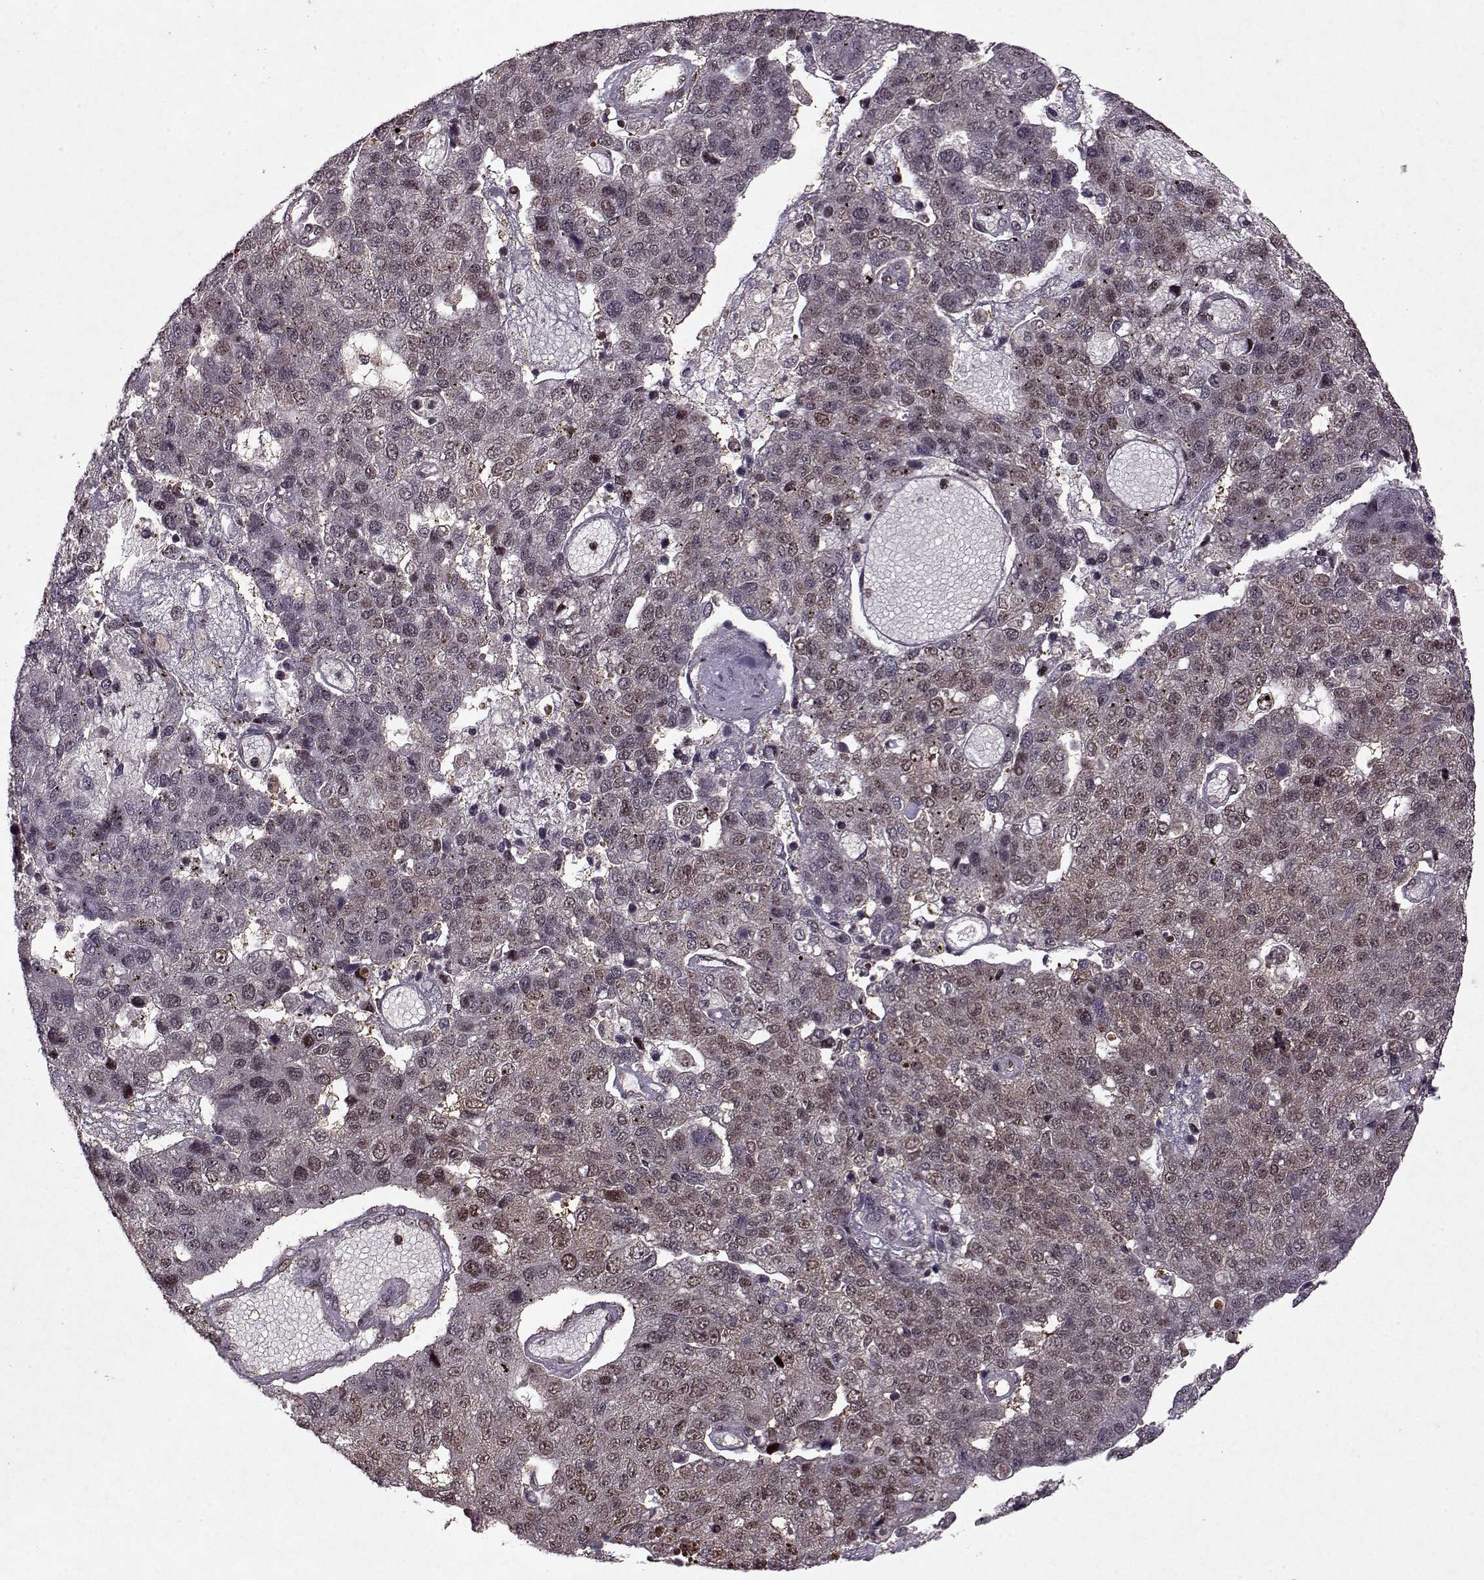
{"staining": {"intensity": "weak", "quantity": "25%-75%", "location": "nuclear"}, "tissue": "pancreatic cancer", "cell_type": "Tumor cells", "image_type": "cancer", "snomed": [{"axis": "morphology", "description": "Adenocarcinoma, NOS"}, {"axis": "topography", "description": "Pancreas"}], "caption": "Immunohistochemistry (IHC) staining of pancreatic adenocarcinoma, which shows low levels of weak nuclear expression in approximately 25%-75% of tumor cells indicating weak nuclear protein expression. The staining was performed using DAB (brown) for protein detection and nuclei were counterstained in hematoxylin (blue).", "gene": "PSMA7", "patient": {"sex": "female", "age": 61}}